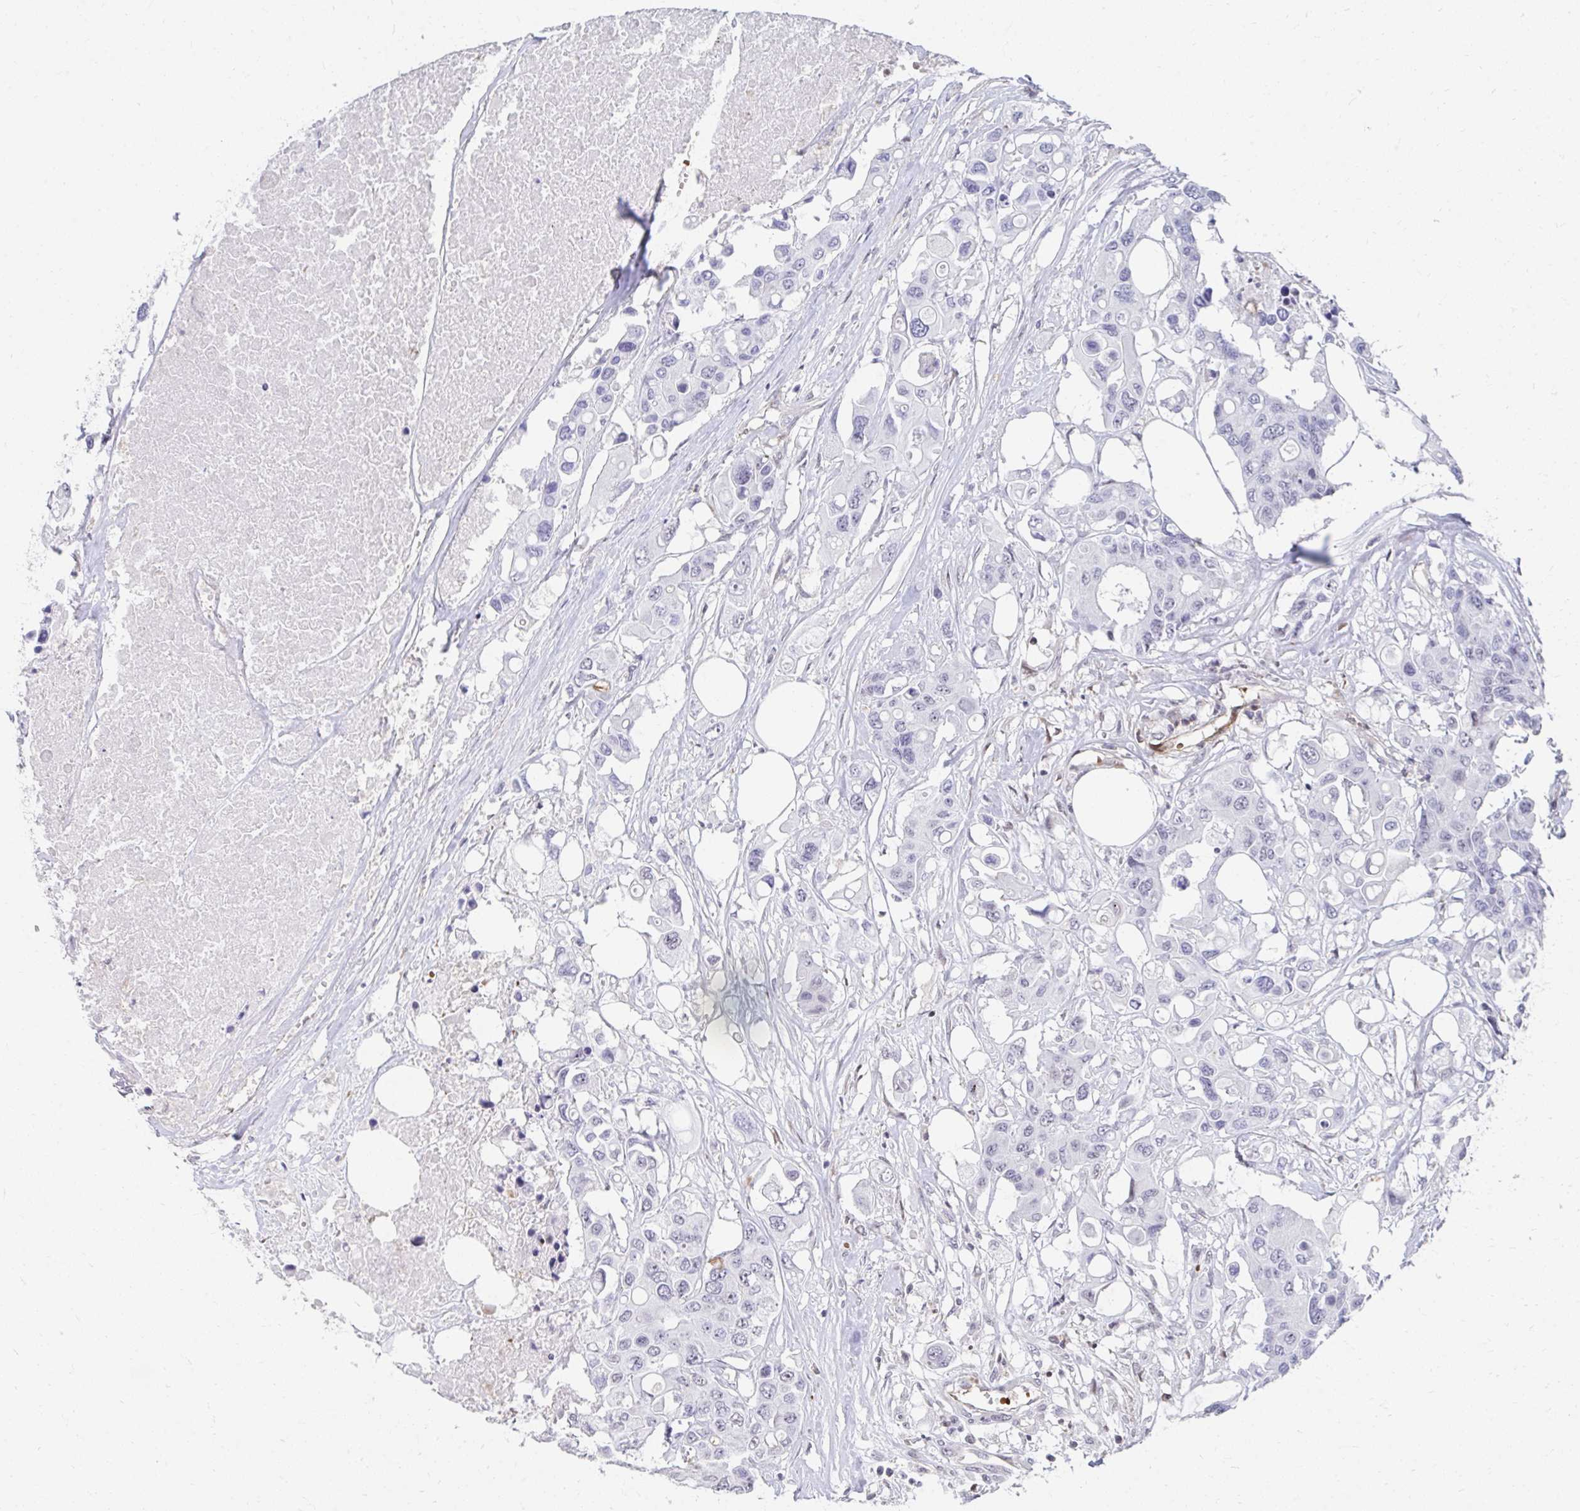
{"staining": {"intensity": "negative", "quantity": "none", "location": "none"}, "tissue": "colorectal cancer", "cell_type": "Tumor cells", "image_type": "cancer", "snomed": [{"axis": "morphology", "description": "Adenocarcinoma, NOS"}, {"axis": "topography", "description": "Colon"}], "caption": "This photomicrograph is of adenocarcinoma (colorectal) stained with immunohistochemistry (IHC) to label a protein in brown with the nuclei are counter-stained blue. There is no staining in tumor cells.", "gene": "FOXN3", "patient": {"sex": "male", "age": 77}}